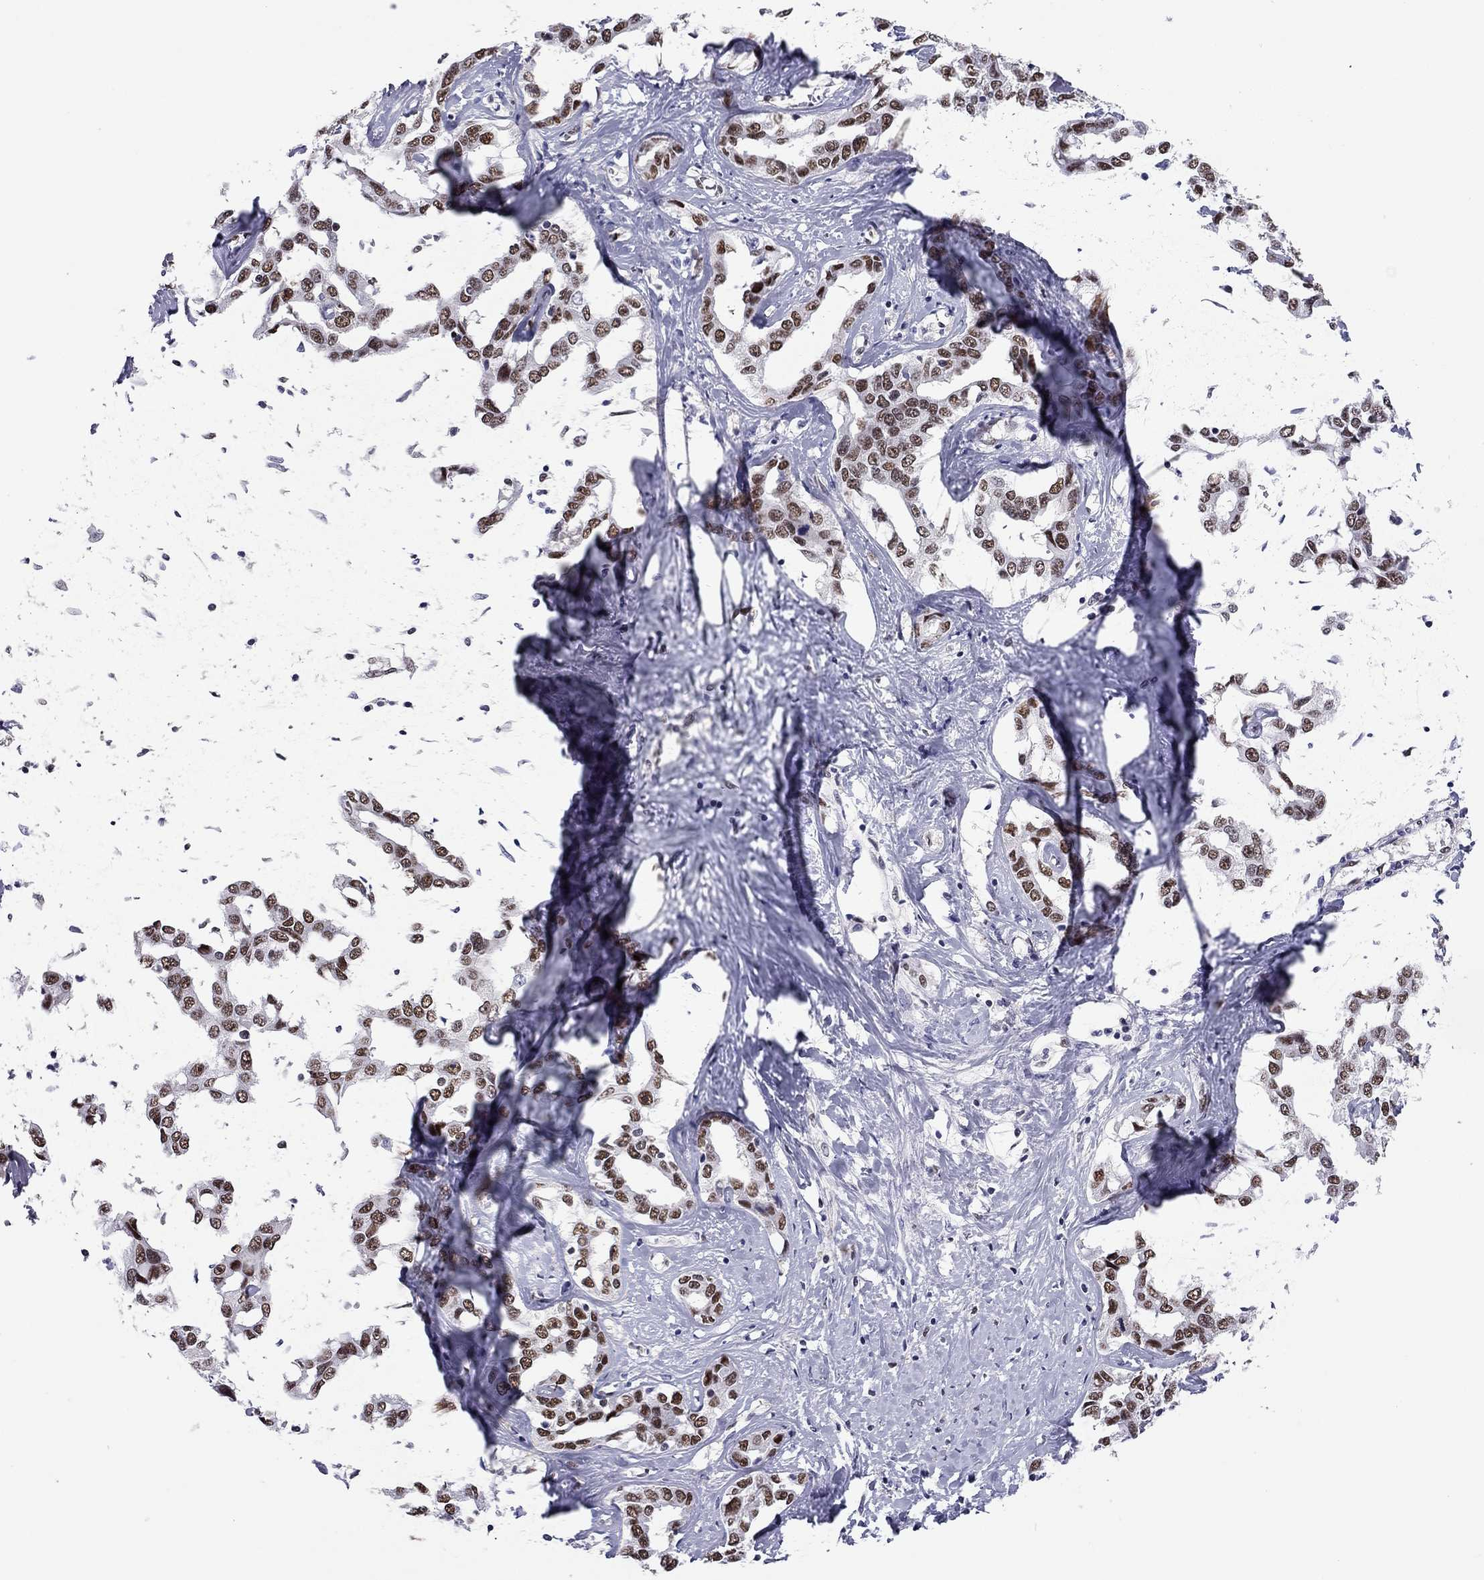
{"staining": {"intensity": "strong", "quantity": ">75%", "location": "nuclear"}, "tissue": "liver cancer", "cell_type": "Tumor cells", "image_type": "cancer", "snomed": [{"axis": "morphology", "description": "Cholangiocarcinoma"}, {"axis": "topography", "description": "Liver"}], "caption": "This micrograph demonstrates liver cancer stained with immunohistochemistry (IHC) to label a protein in brown. The nuclear of tumor cells show strong positivity for the protein. Nuclei are counter-stained blue.", "gene": "DOT1L", "patient": {"sex": "male", "age": 59}}